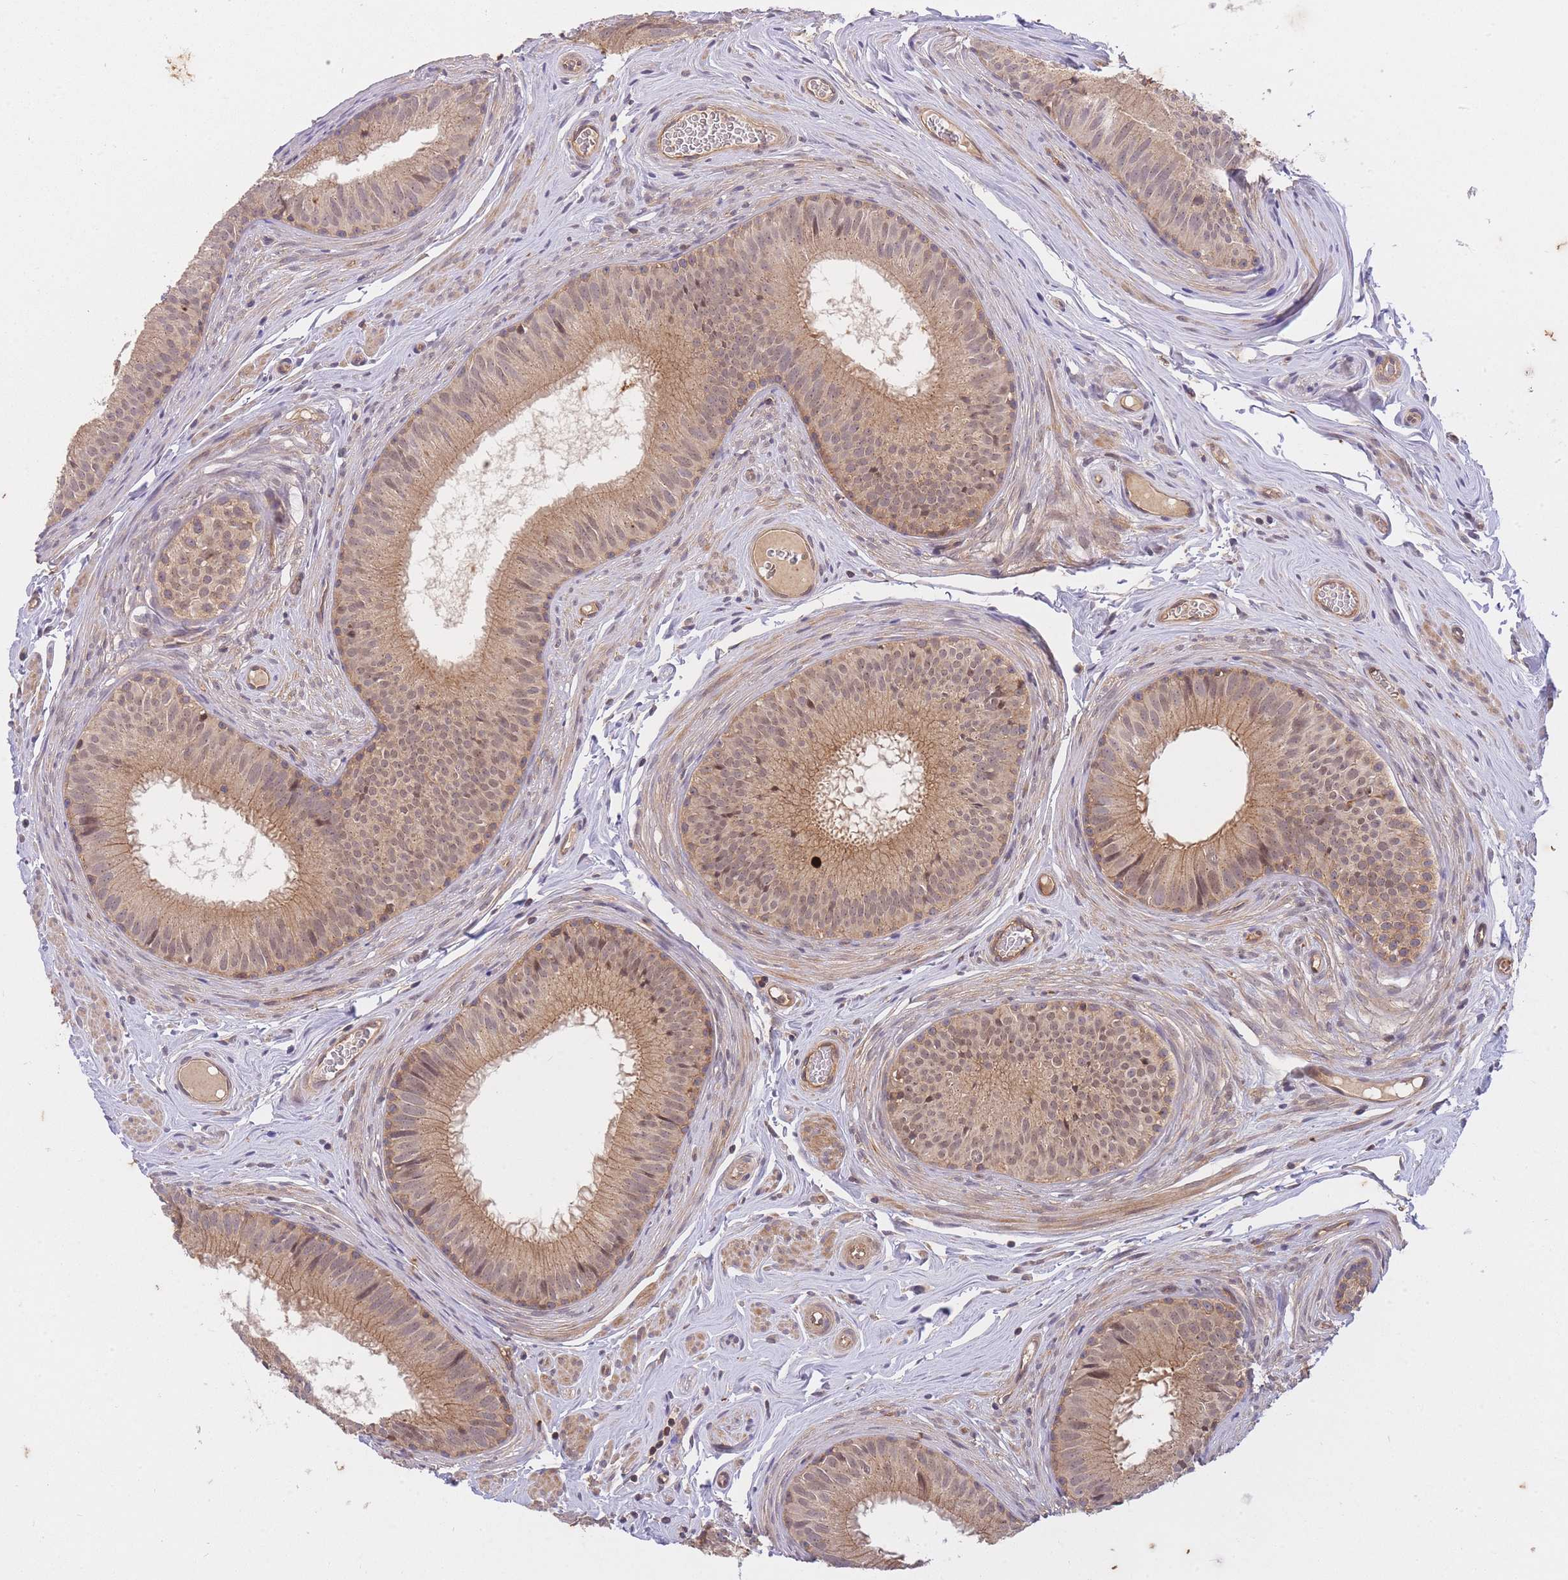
{"staining": {"intensity": "moderate", "quantity": "25%-75%", "location": "cytoplasmic/membranous"}, "tissue": "epididymis", "cell_type": "Glandular cells", "image_type": "normal", "snomed": [{"axis": "morphology", "description": "Normal tissue, NOS"}, {"axis": "topography", "description": "Epididymis, spermatic cord, NOS"}], "caption": "An image showing moderate cytoplasmic/membranous staining in approximately 25%-75% of glandular cells in benign epididymis, as visualized by brown immunohistochemical staining.", "gene": "ST8SIA4", "patient": {"sex": "male", "age": 25}}